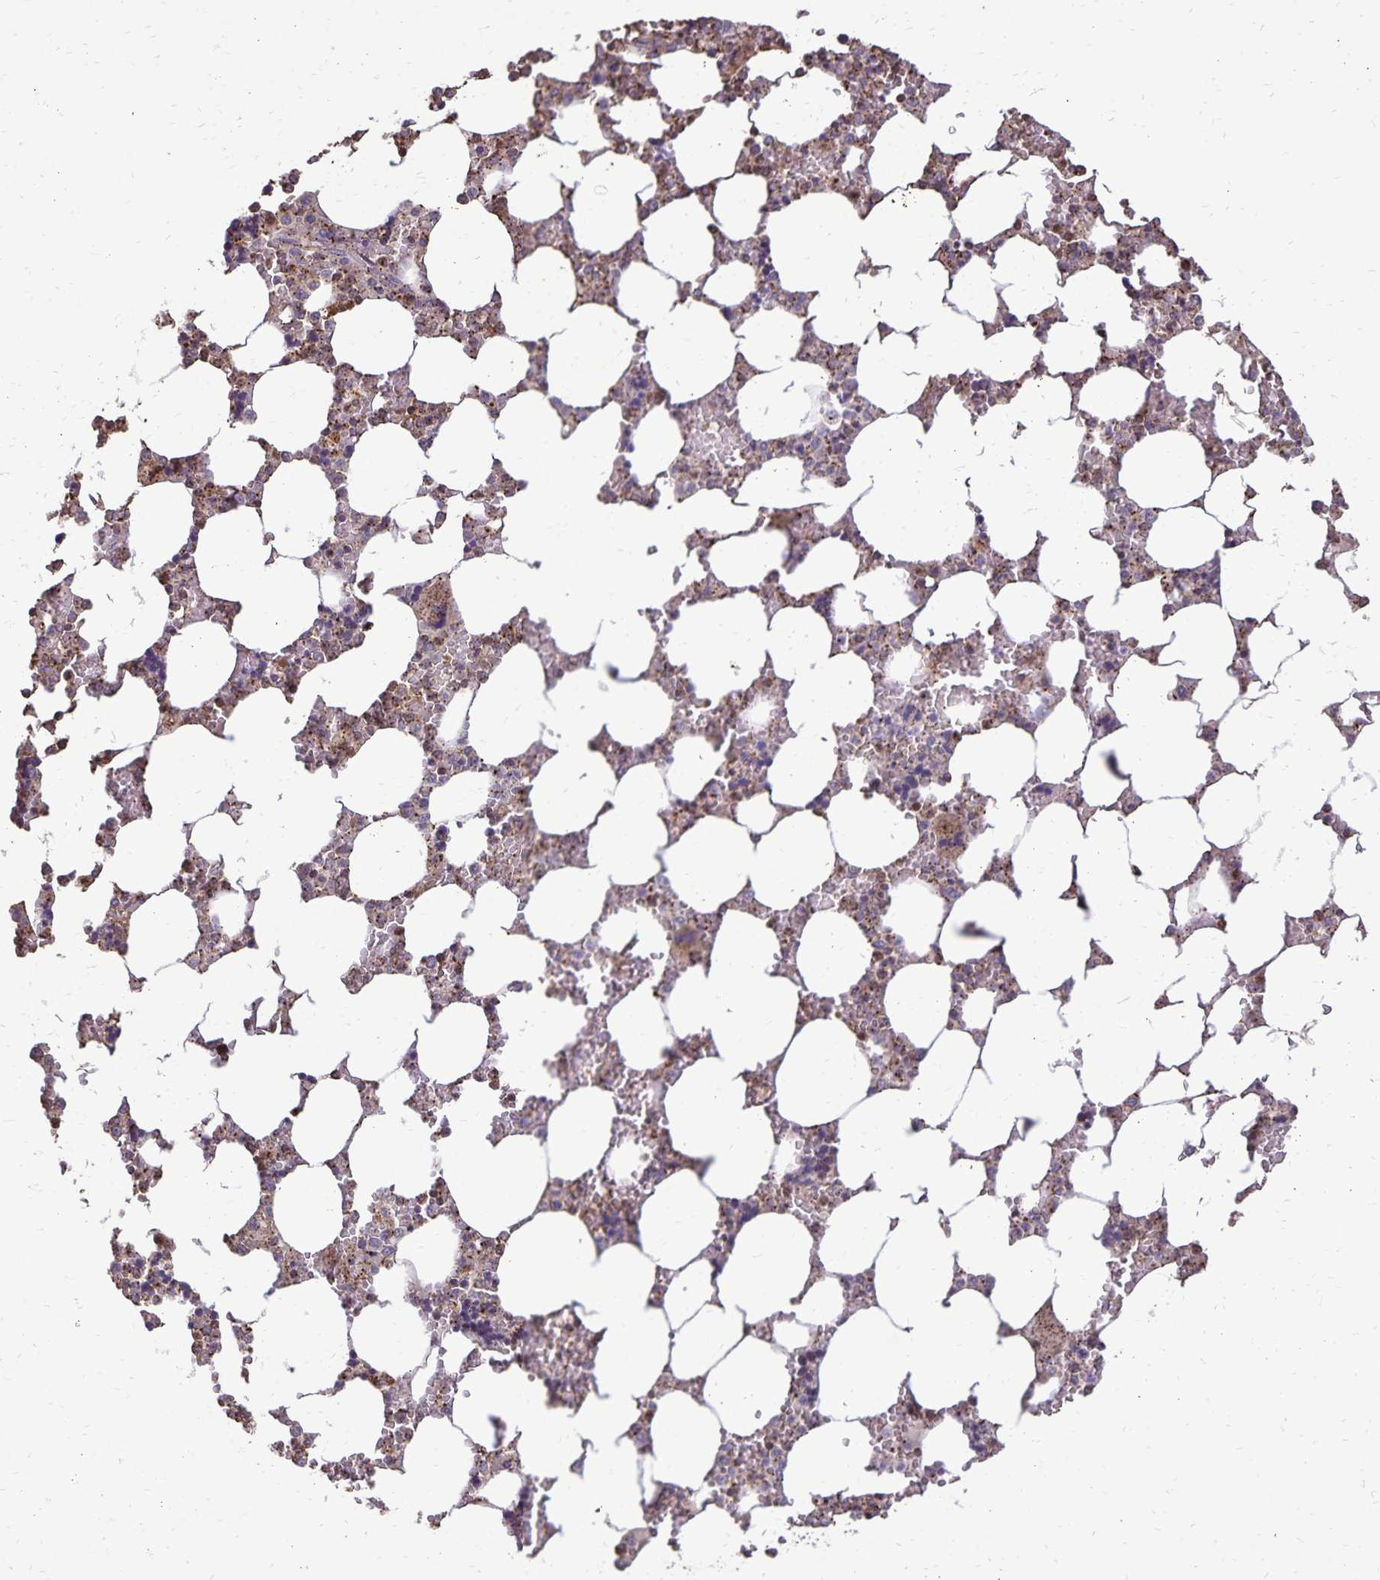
{"staining": {"intensity": "moderate", "quantity": "25%-75%", "location": "cytoplasmic/membranous"}, "tissue": "bone marrow", "cell_type": "Hematopoietic cells", "image_type": "normal", "snomed": [{"axis": "morphology", "description": "Normal tissue, NOS"}, {"axis": "topography", "description": "Bone marrow"}], "caption": "Protein staining demonstrates moderate cytoplasmic/membranous expression in approximately 25%-75% of hematopoietic cells in unremarkable bone marrow. The protein is stained brown, and the nuclei are stained in blue (DAB IHC with brightfield microscopy, high magnification).", "gene": "CHMP1B", "patient": {"sex": "male", "age": 64}}